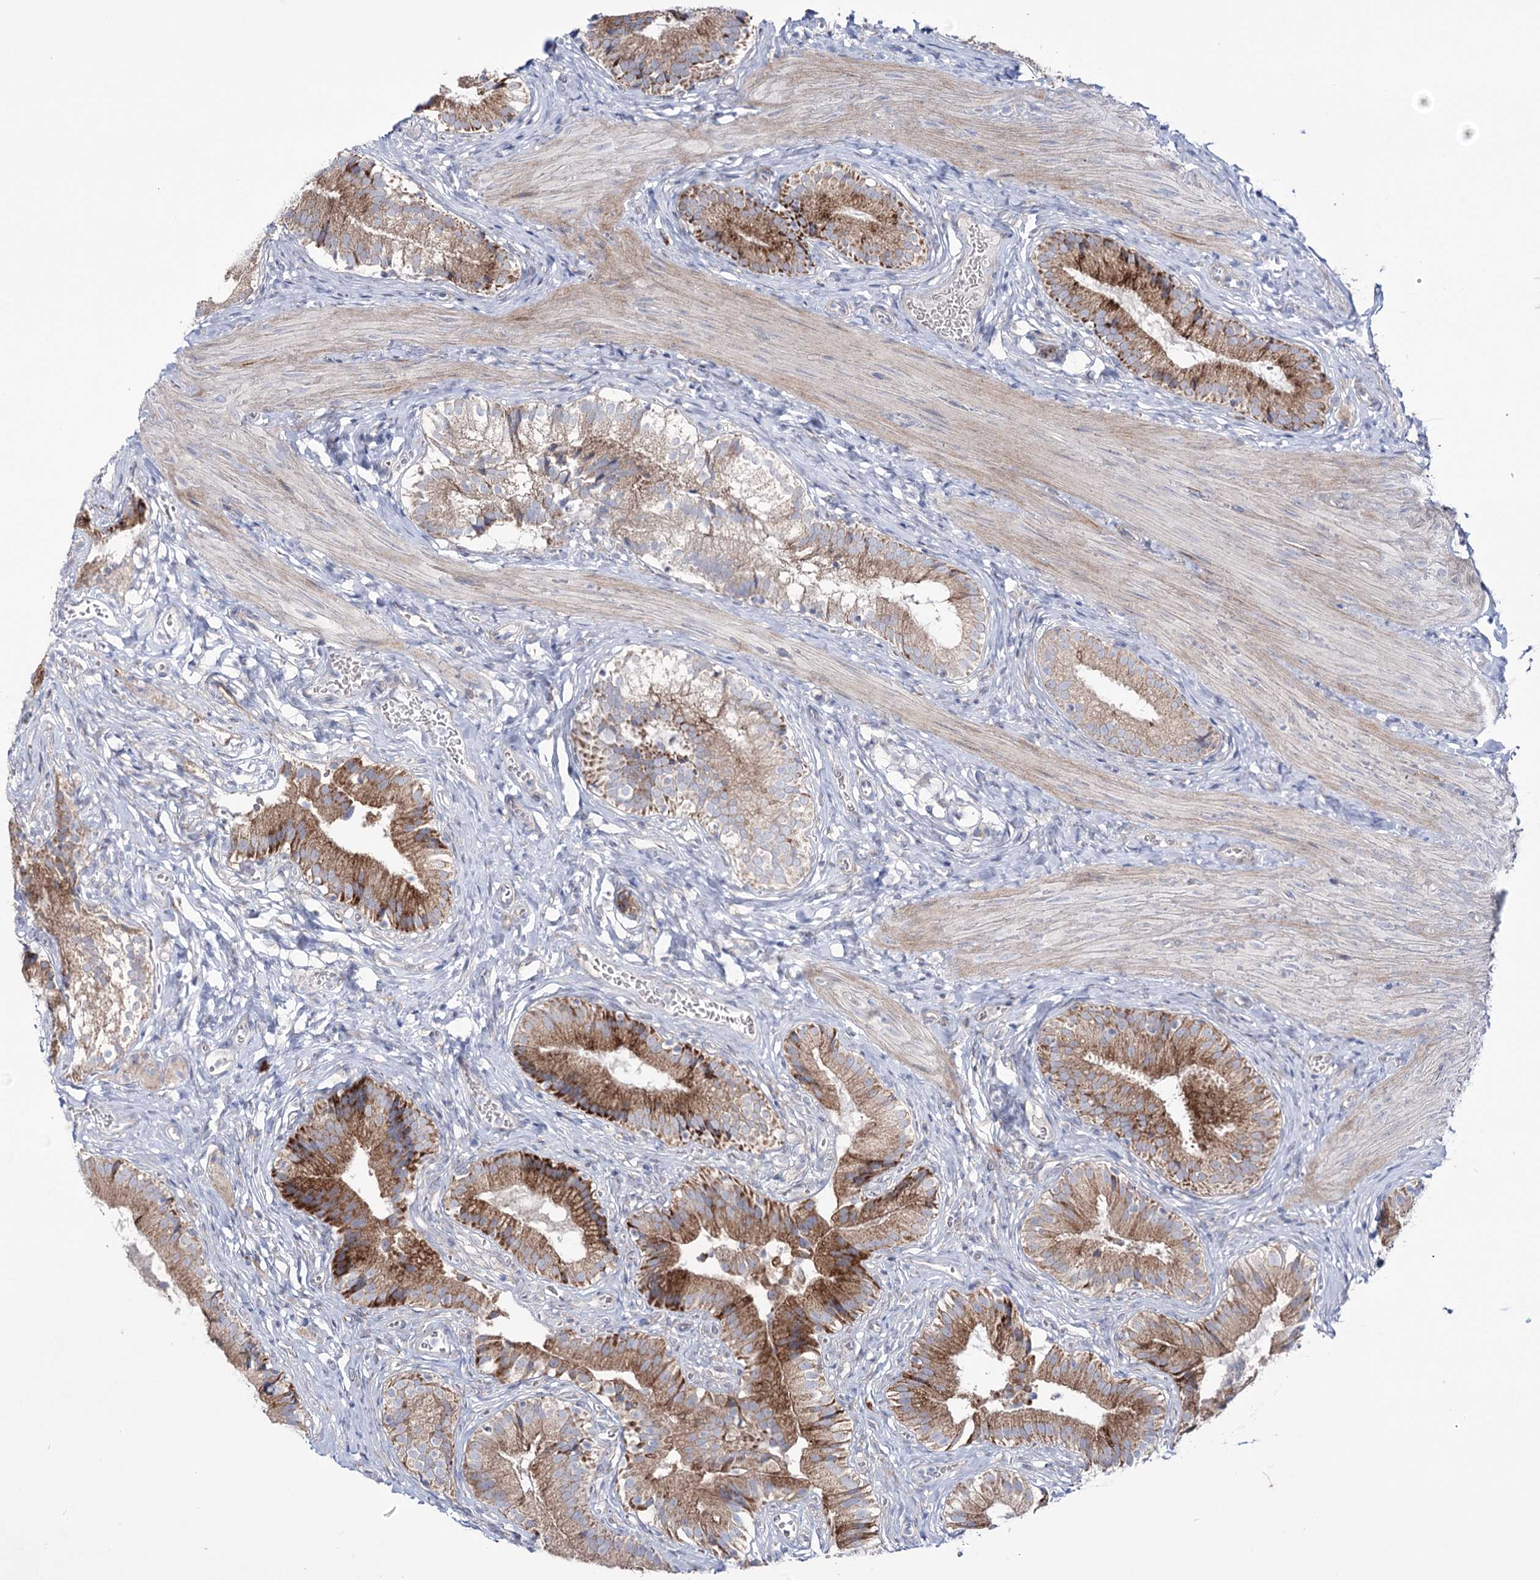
{"staining": {"intensity": "strong", "quantity": ">75%", "location": "cytoplasmic/membranous"}, "tissue": "gallbladder", "cell_type": "Glandular cells", "image_type": "normal", "snomed": [{"axis": "morphology", "description": "Normal tissue, NOS"}, {"axis": "topography", "description": "Gallbladder"}], "caption": "Immunohistochemical staining of unremarkable gallbladder exhibits strong cytoplasmic/membranous protein expression in approximately >75% of glandular cells. The staining was performed using DAB to visualize the protein expression in brown, while the nuclei were stained in blue with hematoxylin (Magnification: 20x).", "gene": "METTL5", "patient": {"sex": "female", "age": 47}}